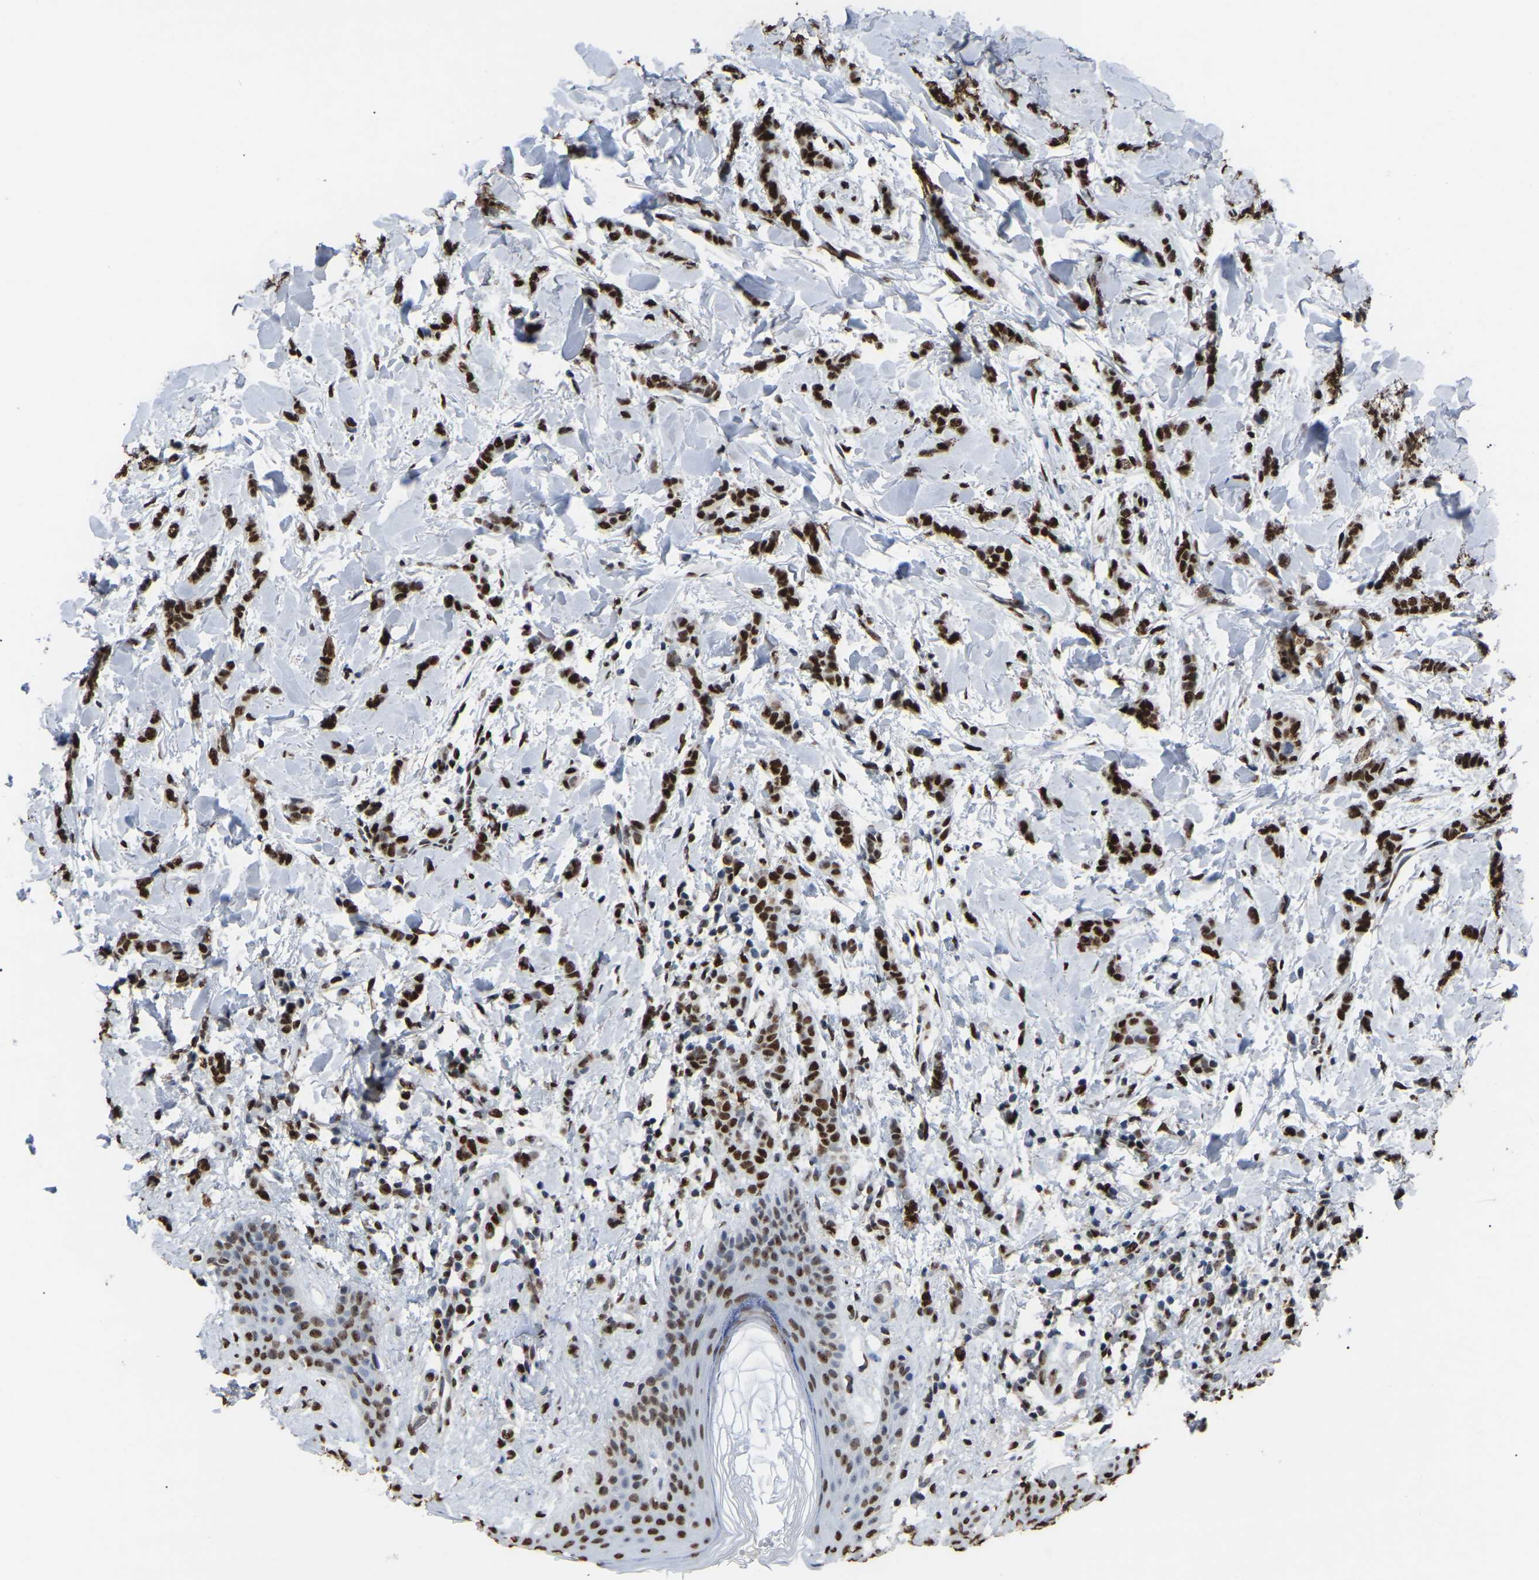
{"staining": {"intensity": "strong", "quantity": ">75%", "location": "nuclear"}, "tissue": "breast cancer", "cell_type": "Tumor cells", "image_type": "cancer", "snomed": [{"axis": "morphology", "description": "Lobular carcinoma"}, {"axis": "topography", "description": "Skin"}, {"axis": "topography", "description": "Breast"}], "caption": "A histopathology image showing strong nuclear expression in approximately >75% of tumor cells in breast lobular carcinoma, as visualized by brown immunohistochemical staining.", "gene": "RBL2", "patient": {"sex": "female", "age": 46}}